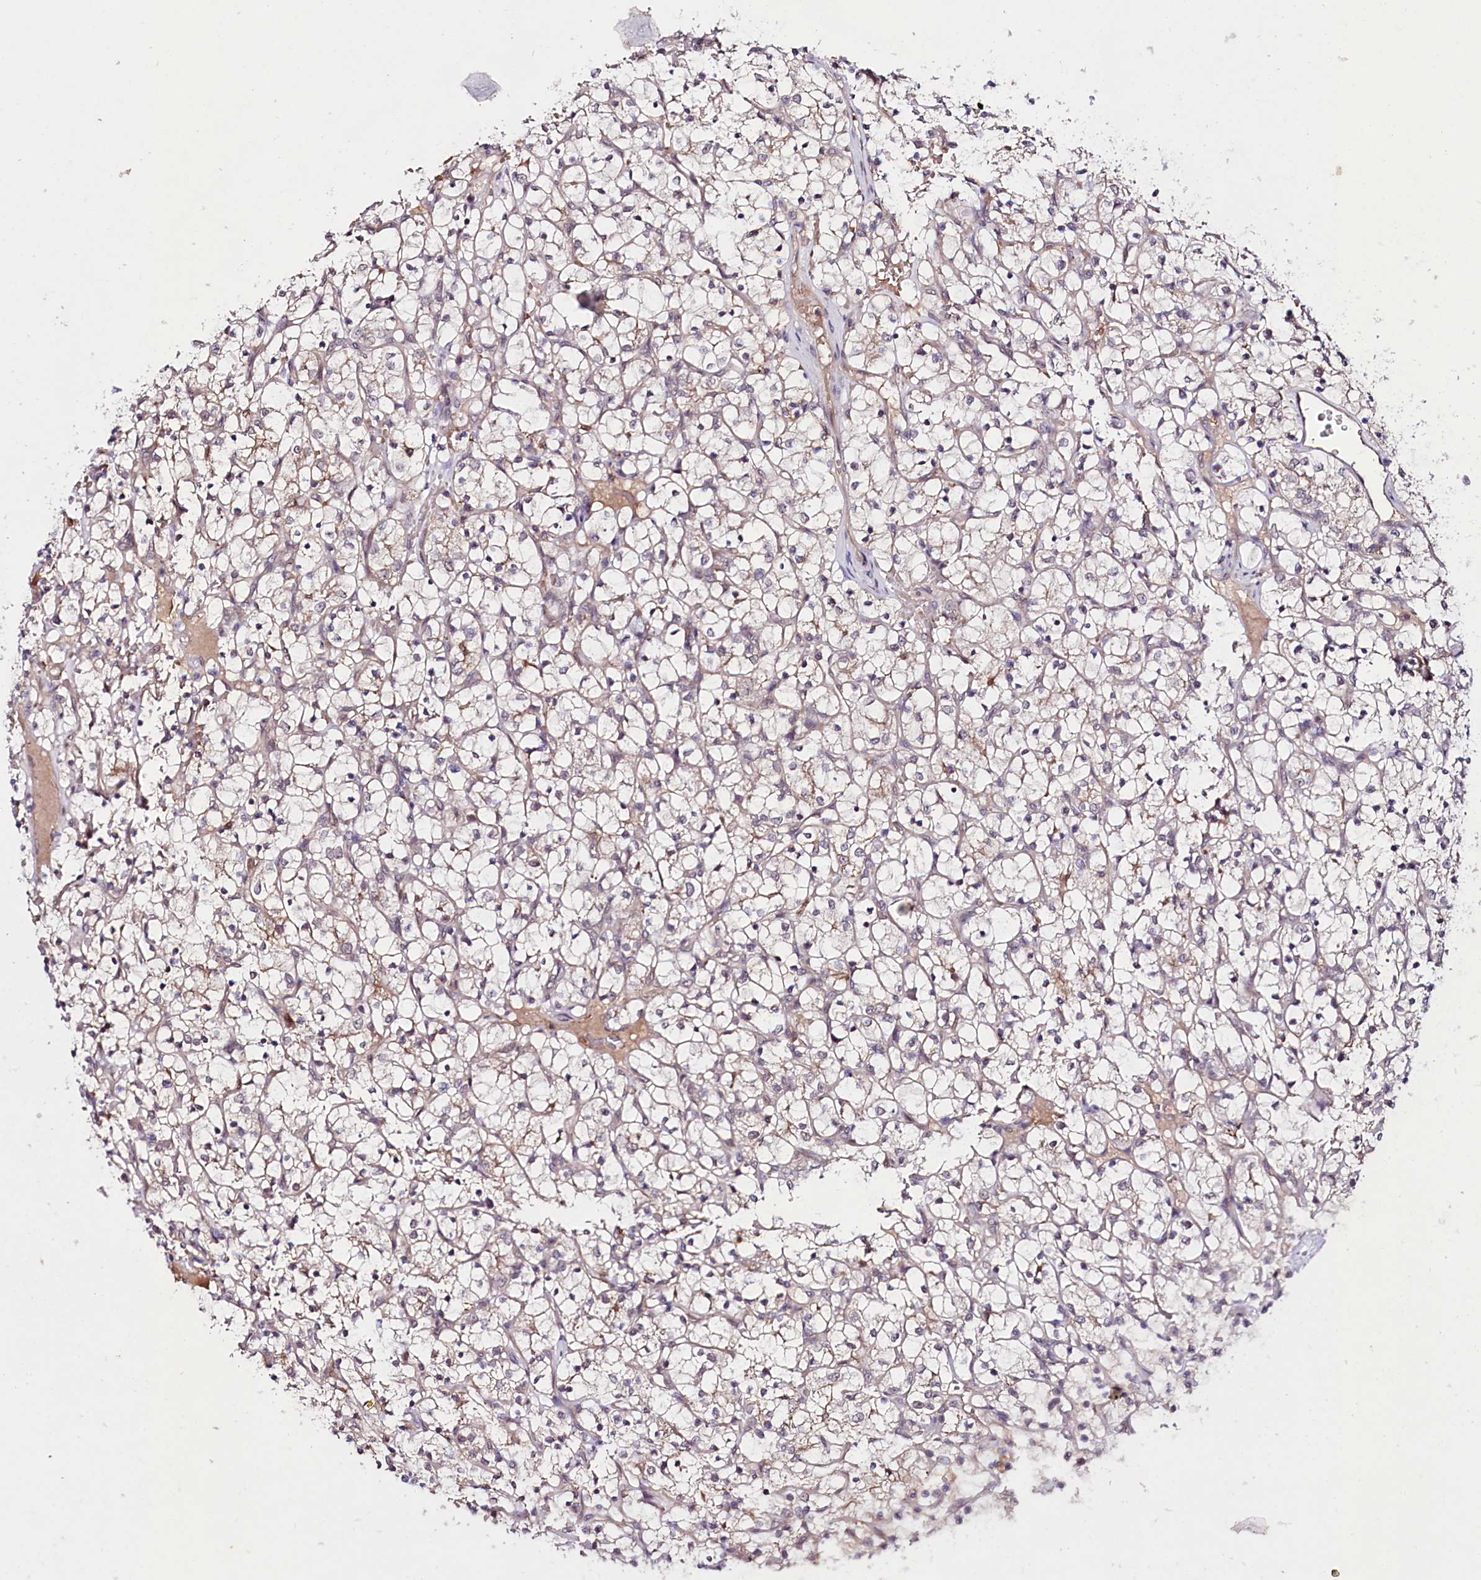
{"staining": {"intensity": "negative", "quantity": "none", "location": "none"}, "tissue": "renal cancer", "cell_type": "Tumor cells", "image_type": "cancer", "snomed": [{"axis": "morphology", "description": "Adenocarcinoma, NOS"}, {"axis": "topography", "description": "Kidney"}], "caption": "High power microscopy image of an immunohistochemistry (IHC) photomicrograph of adenocarcinoma (renal), revealing no significant positivity in tumor cells.", "gene": "TAFAZZIN", "patient": {"sex": "female", "age": 69}}